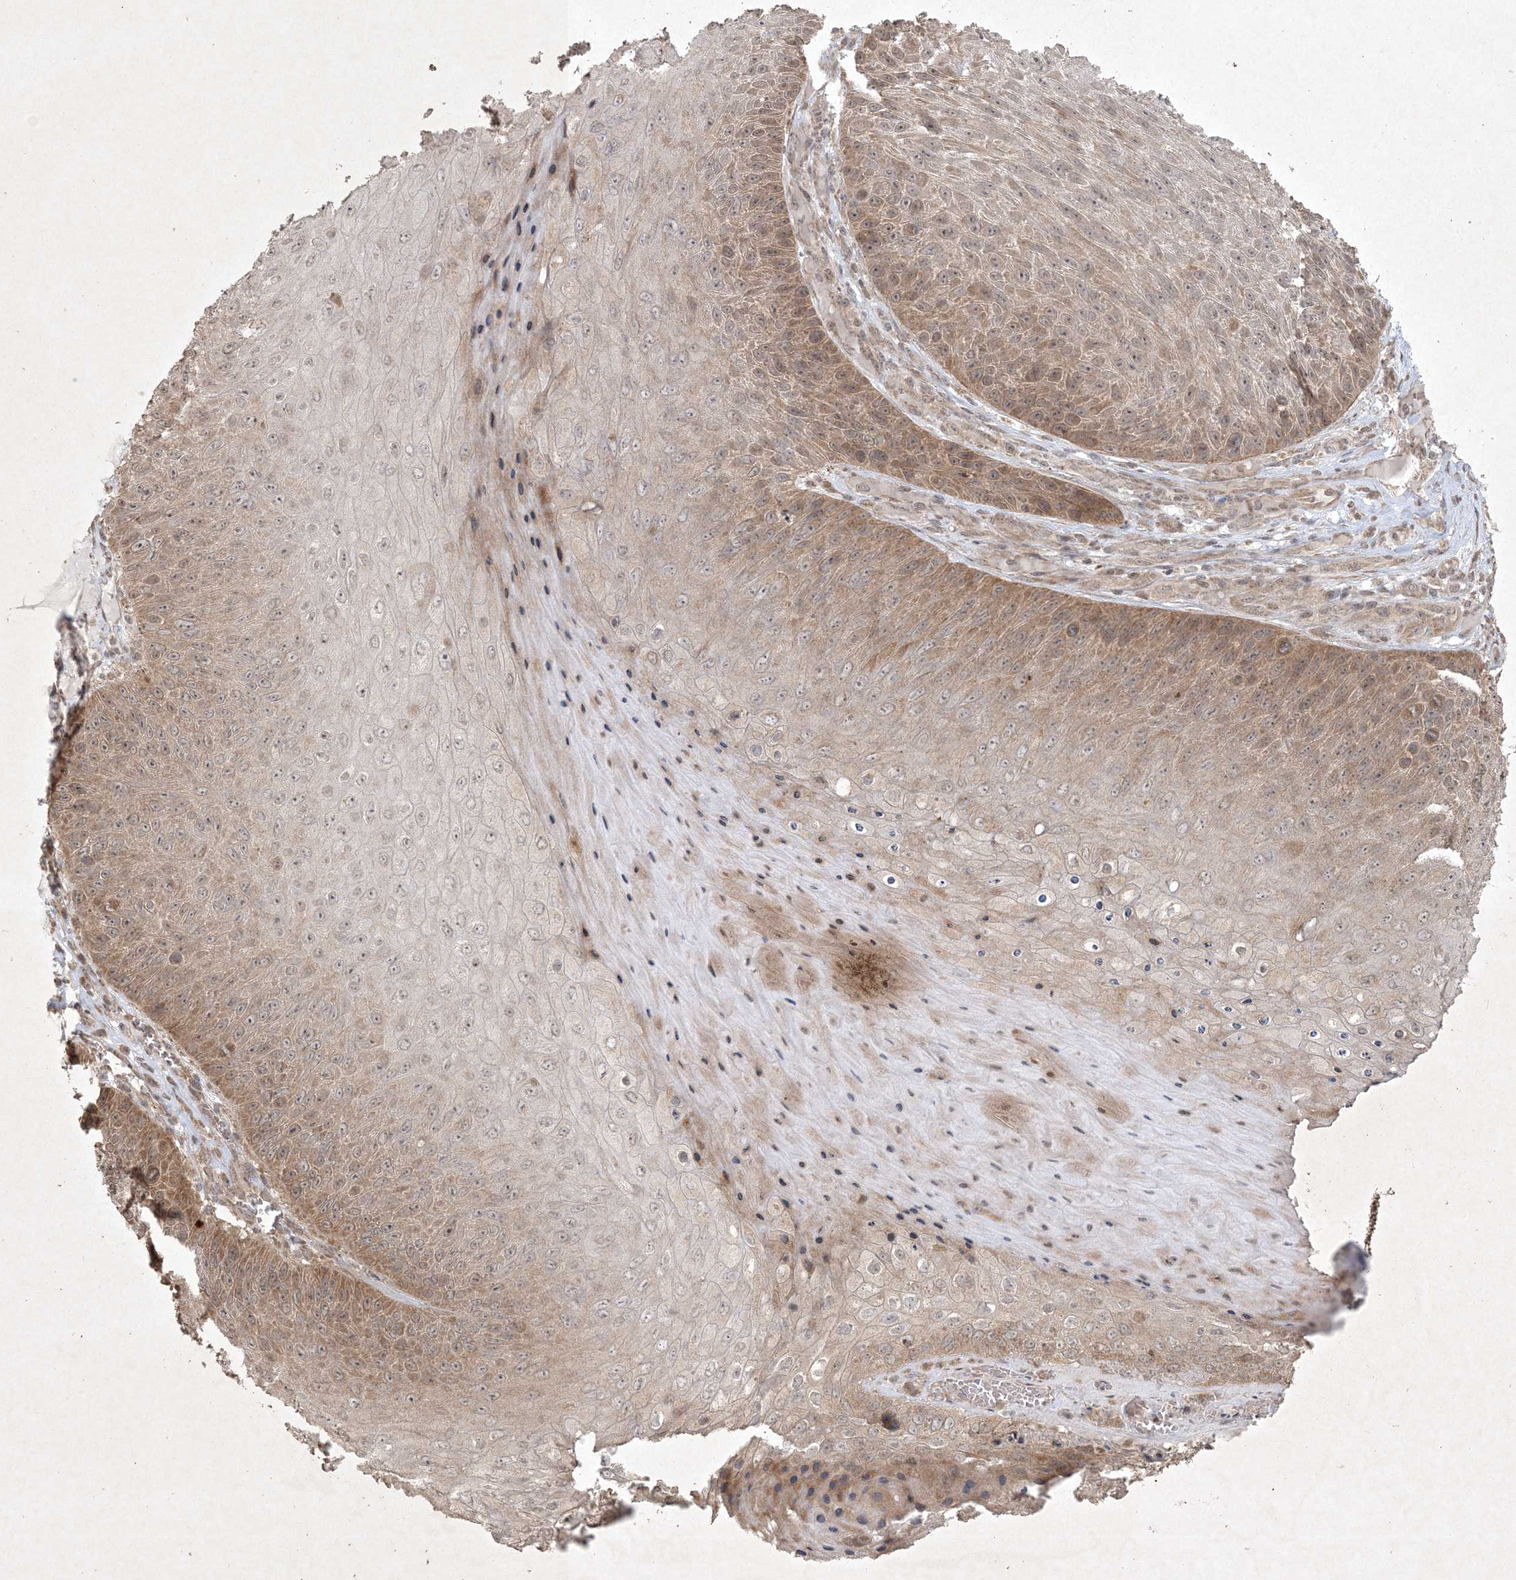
{"staining": {"intensity": "moderate", "quantity": "25%-75%", "location": "cytoplasmic/membranous,nuclear"}, "tissue": "skin cancer", "cell_type": "Tumor cells", "image_type": "cancer", "snomed": [{"axis": "morphology", "description": "Squamous cell carcinoma, NOS"}, {"axis": "topography", "description": "Skin"}], "caption": "Squamous cell carcinoma (skin) stained with a brown dye reveals moderate cytoplasmic/membranous and nuclear positive positivity in approximately 25%-75% of tumor cells.", "gene": "NRBP2", "patient": {"sex": "female", "age": 88}}